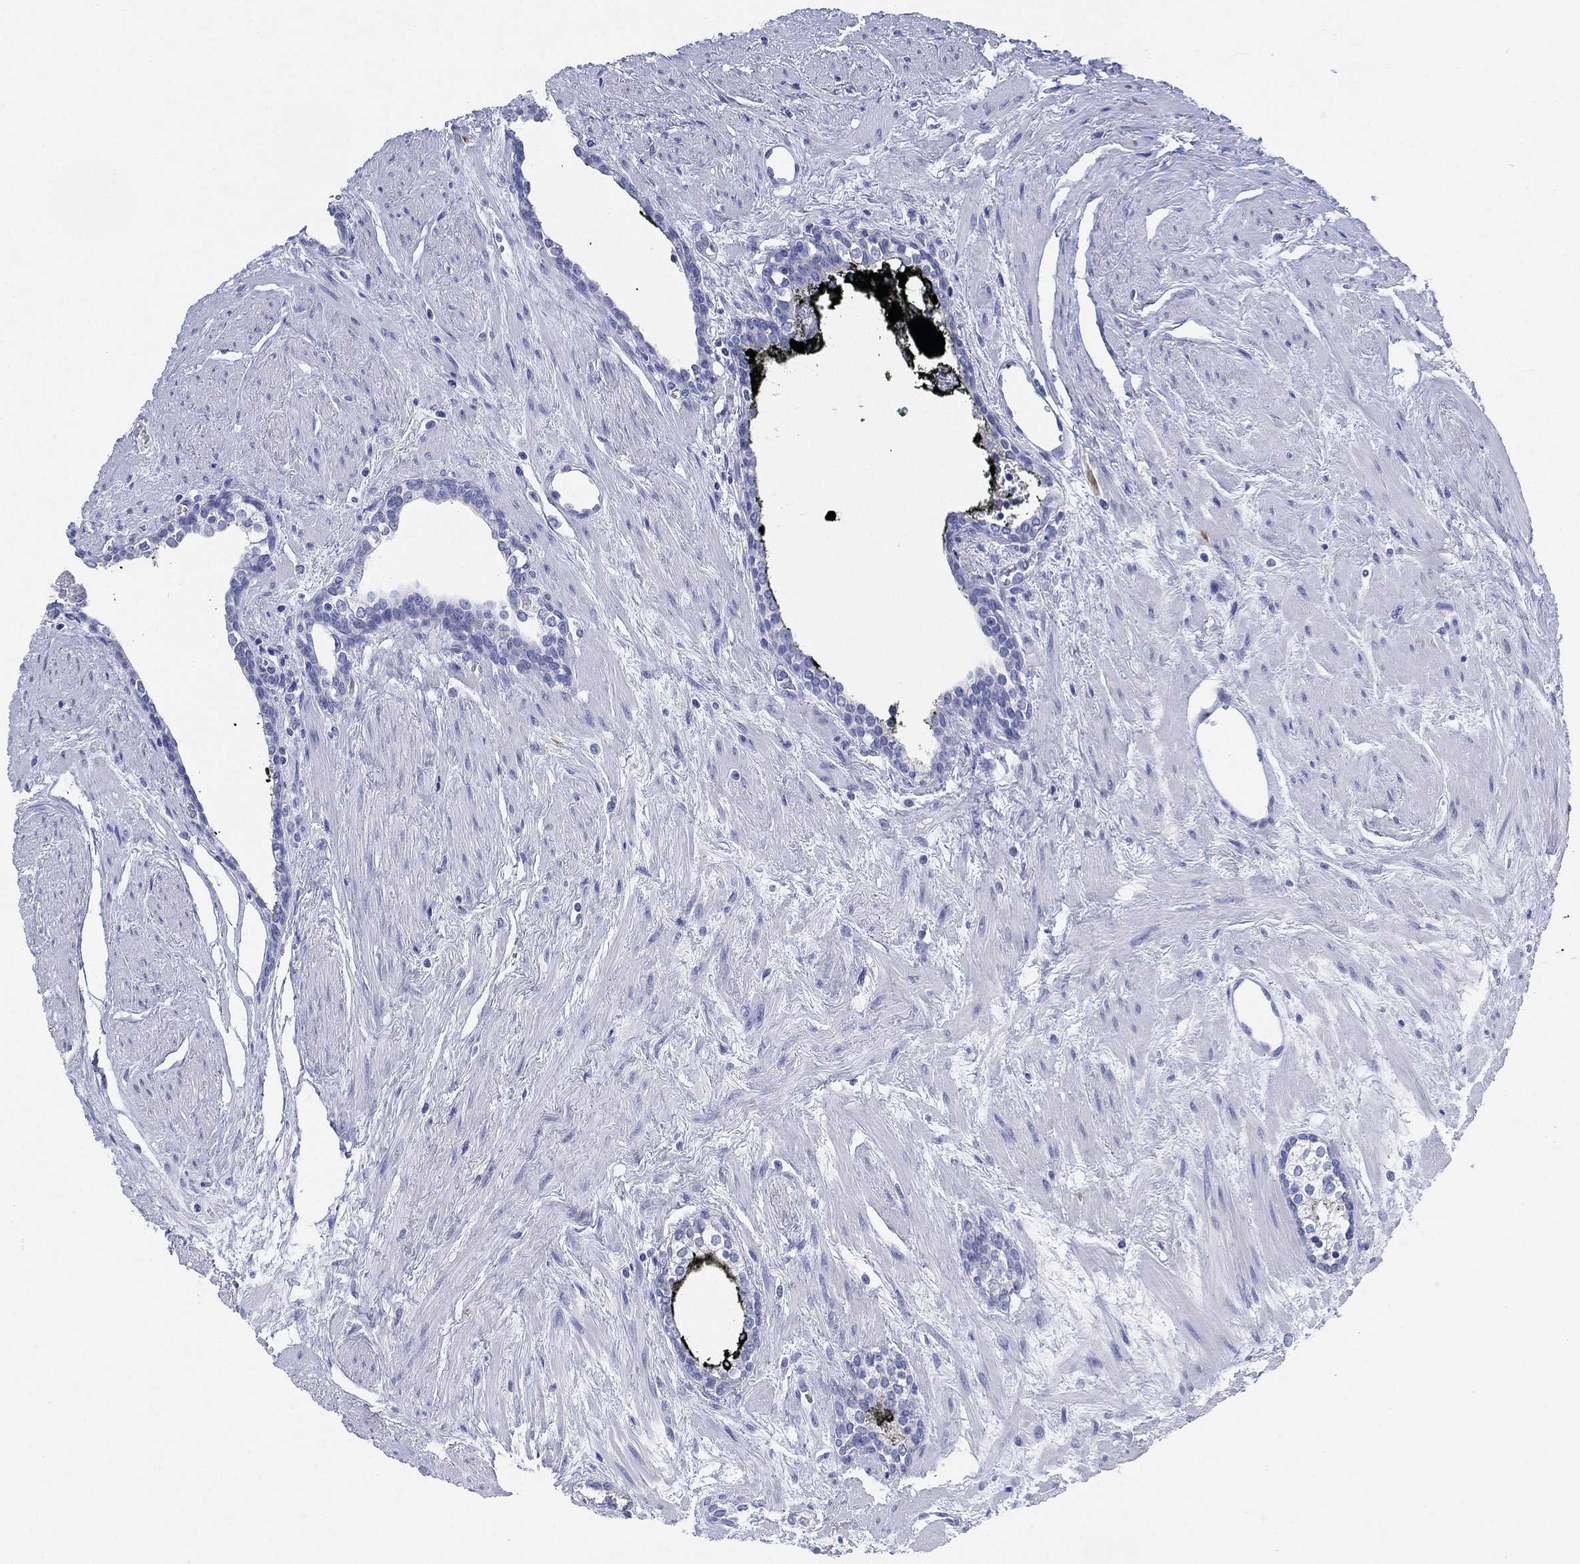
{"staining": {"intensity": "negative", "quantity": "none", "location": "none"}, "tissue": "prostate cancer", "cell_type": "Tumor cells", "image_type": "cancer", "snomed": [{"axis": "morphology", "description": "Adenocarcinoma, NOS"}, {"axis": "morphology", "description": "Adenocarcinoma, High grade"}, {"axis": "topography", "description": "Prostate"}], "caption": "Micrograph shows no significant protein staining in tumor cells of adenocarcinoma (prostate).", "gene": "SLC9C2", "patient": {"sex": "male", "age": 61}}